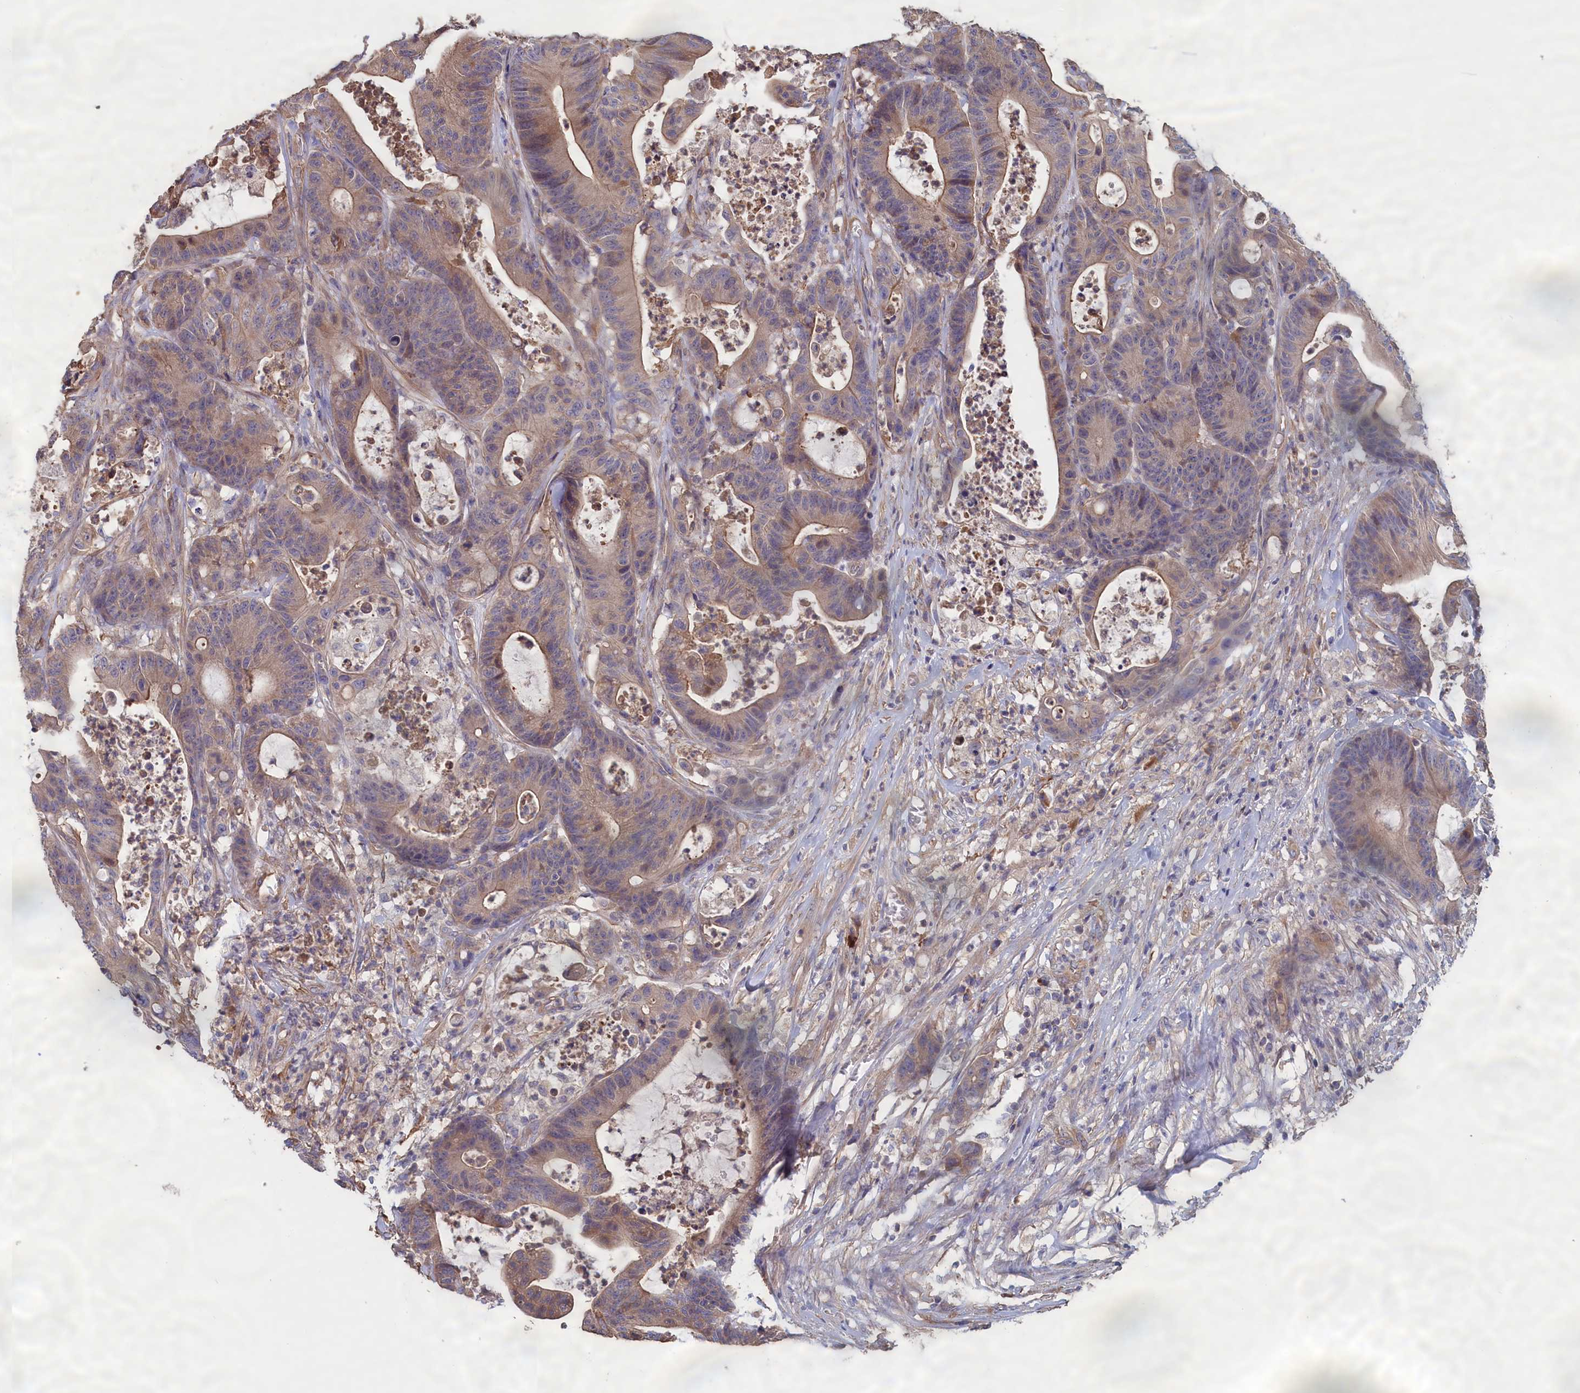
{"staining": {"intensity": "moderate", "quantity": "25%-75%", "location": "cytoplasmic/membranous"}, "tissue": "colorectal cancer", "cell_type": "Tumor cells", "image_type": "cancer", "snomed": [{"axis": "morphology", "description": "Adenocarcinoma, NOS"}, {"axis": "topography", "description": "Colon"}], "caption": "Protein expression analysis of human colorectal adenocarcinoma reveals moderate cytoplasmic/membranous staining in about 25%-75% of tumor cells. Using DAB (3,3'-diaminobenzidine) (brown) and hematoxylin (blue) stains, captured at high magnification using brightfield microscopy.", "gene": "ANKRD2", "patient": {"sex": "female", "age": 84}}